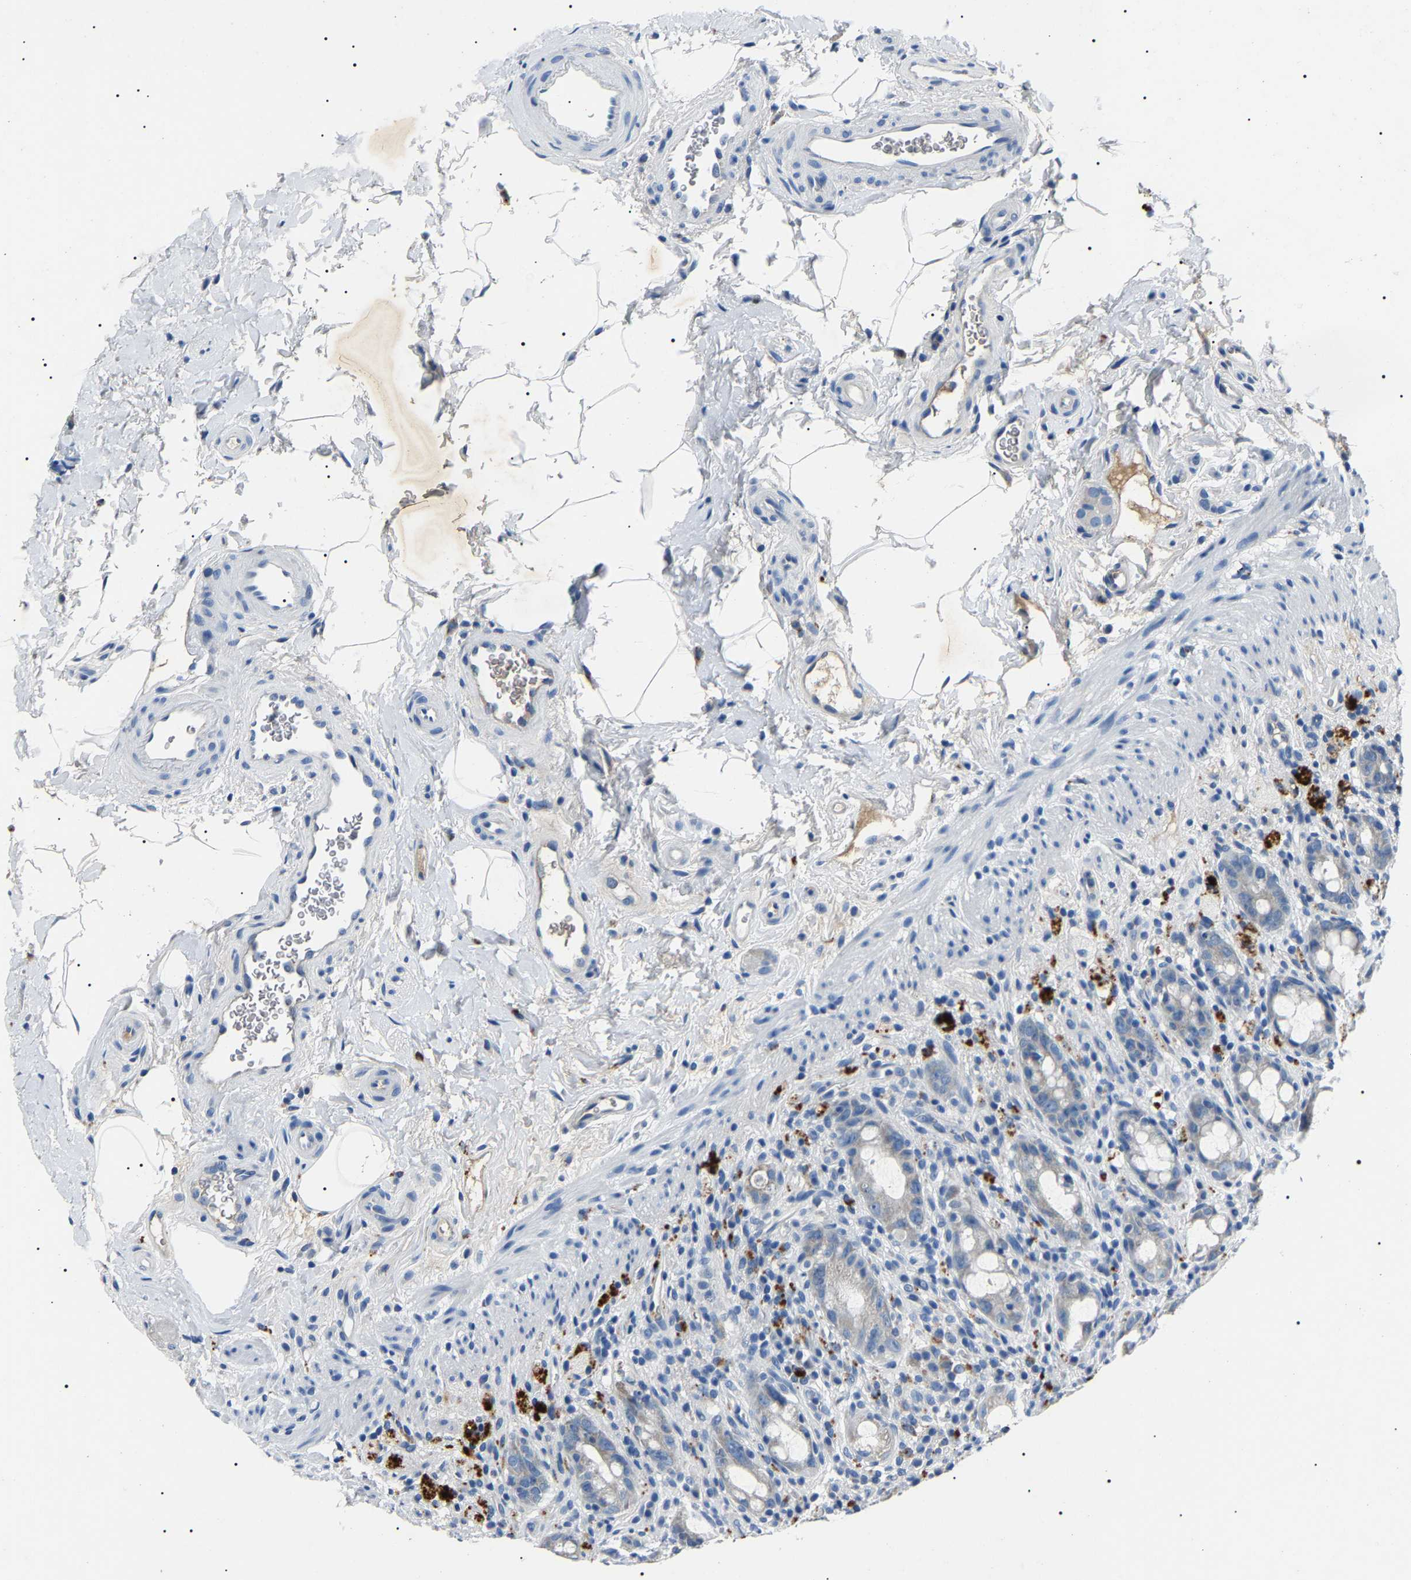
{"staining": {"intensity": "weak", "quantity": "<25%", "location": "cytoplasmic/membranous"}, "tissue": "rectum", "cell_type": "Glandular cells", "image_type": "normal", "snomed": [{"axis": "morphology", "description": "Normal tissue, NOS"}, {"axis": "topography", "description": "Rectum"}], "caption": "High power microscopy histopathology image of an IHC micrograph of normal rectum, revealing no significant positivity in glandular cells.", "gene": "KLK15", "patient": {"sex": "male", "age": 44}}